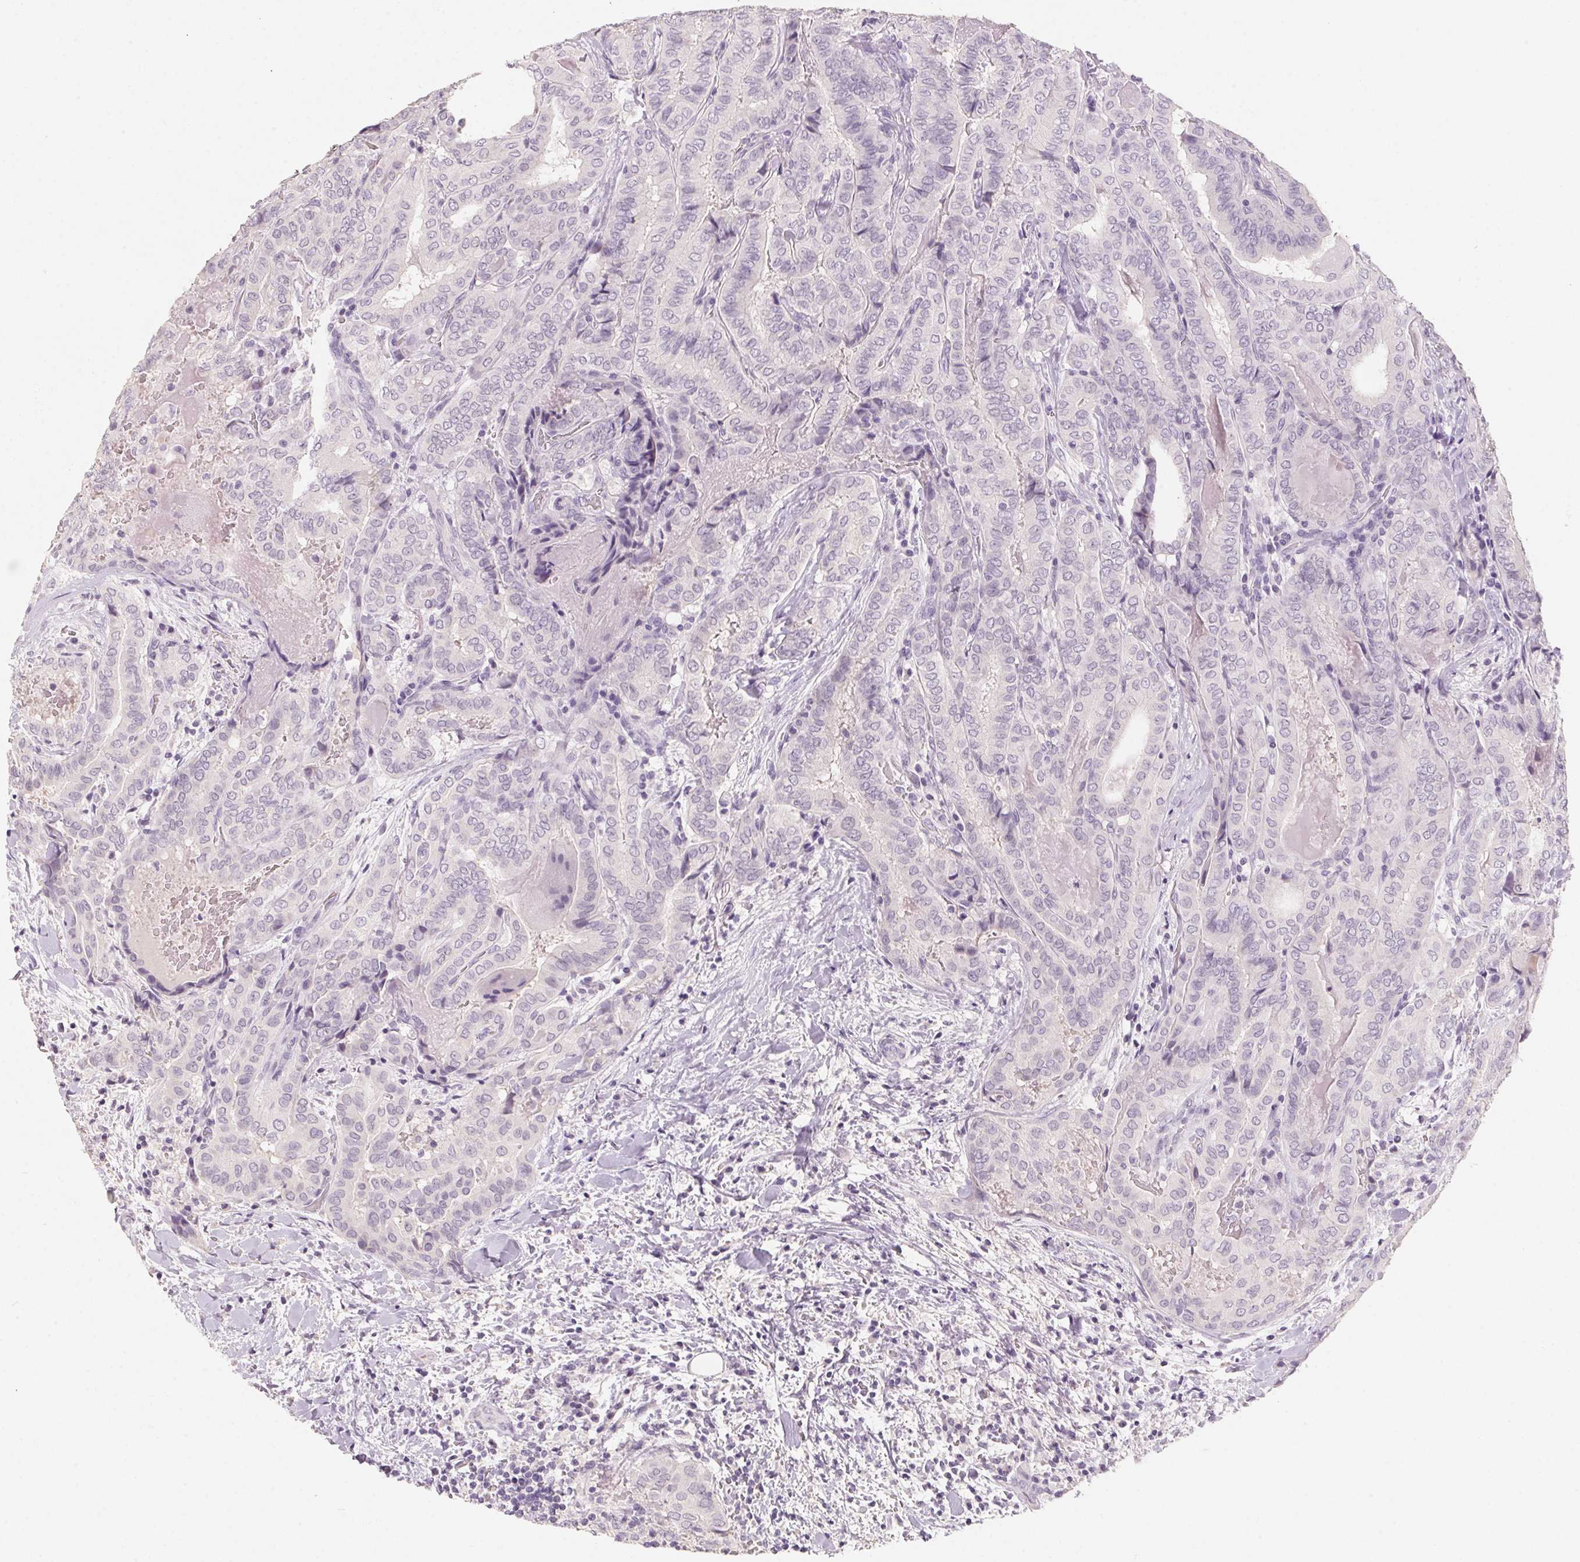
{"staining": {"intensity": "negative", "quantity": "none", "location": "none"}, "tissue": "thyroid cancer", "cell_type": "Tumor cells", "image_type": "cancer", "snomed": [{"axis": "morphology", "description": "Papillary adenocarcinoma, NOS"}, {"axis": "topography", "description": "Thyroid gland"}], "caption": "Papillary adenocarcinoma (thyroid) was stained to show a protein in brown. There is no significant positivity in tumor cells.", "gene": "CAPZA3", "patient": {"sex": "female", "age": 61}}